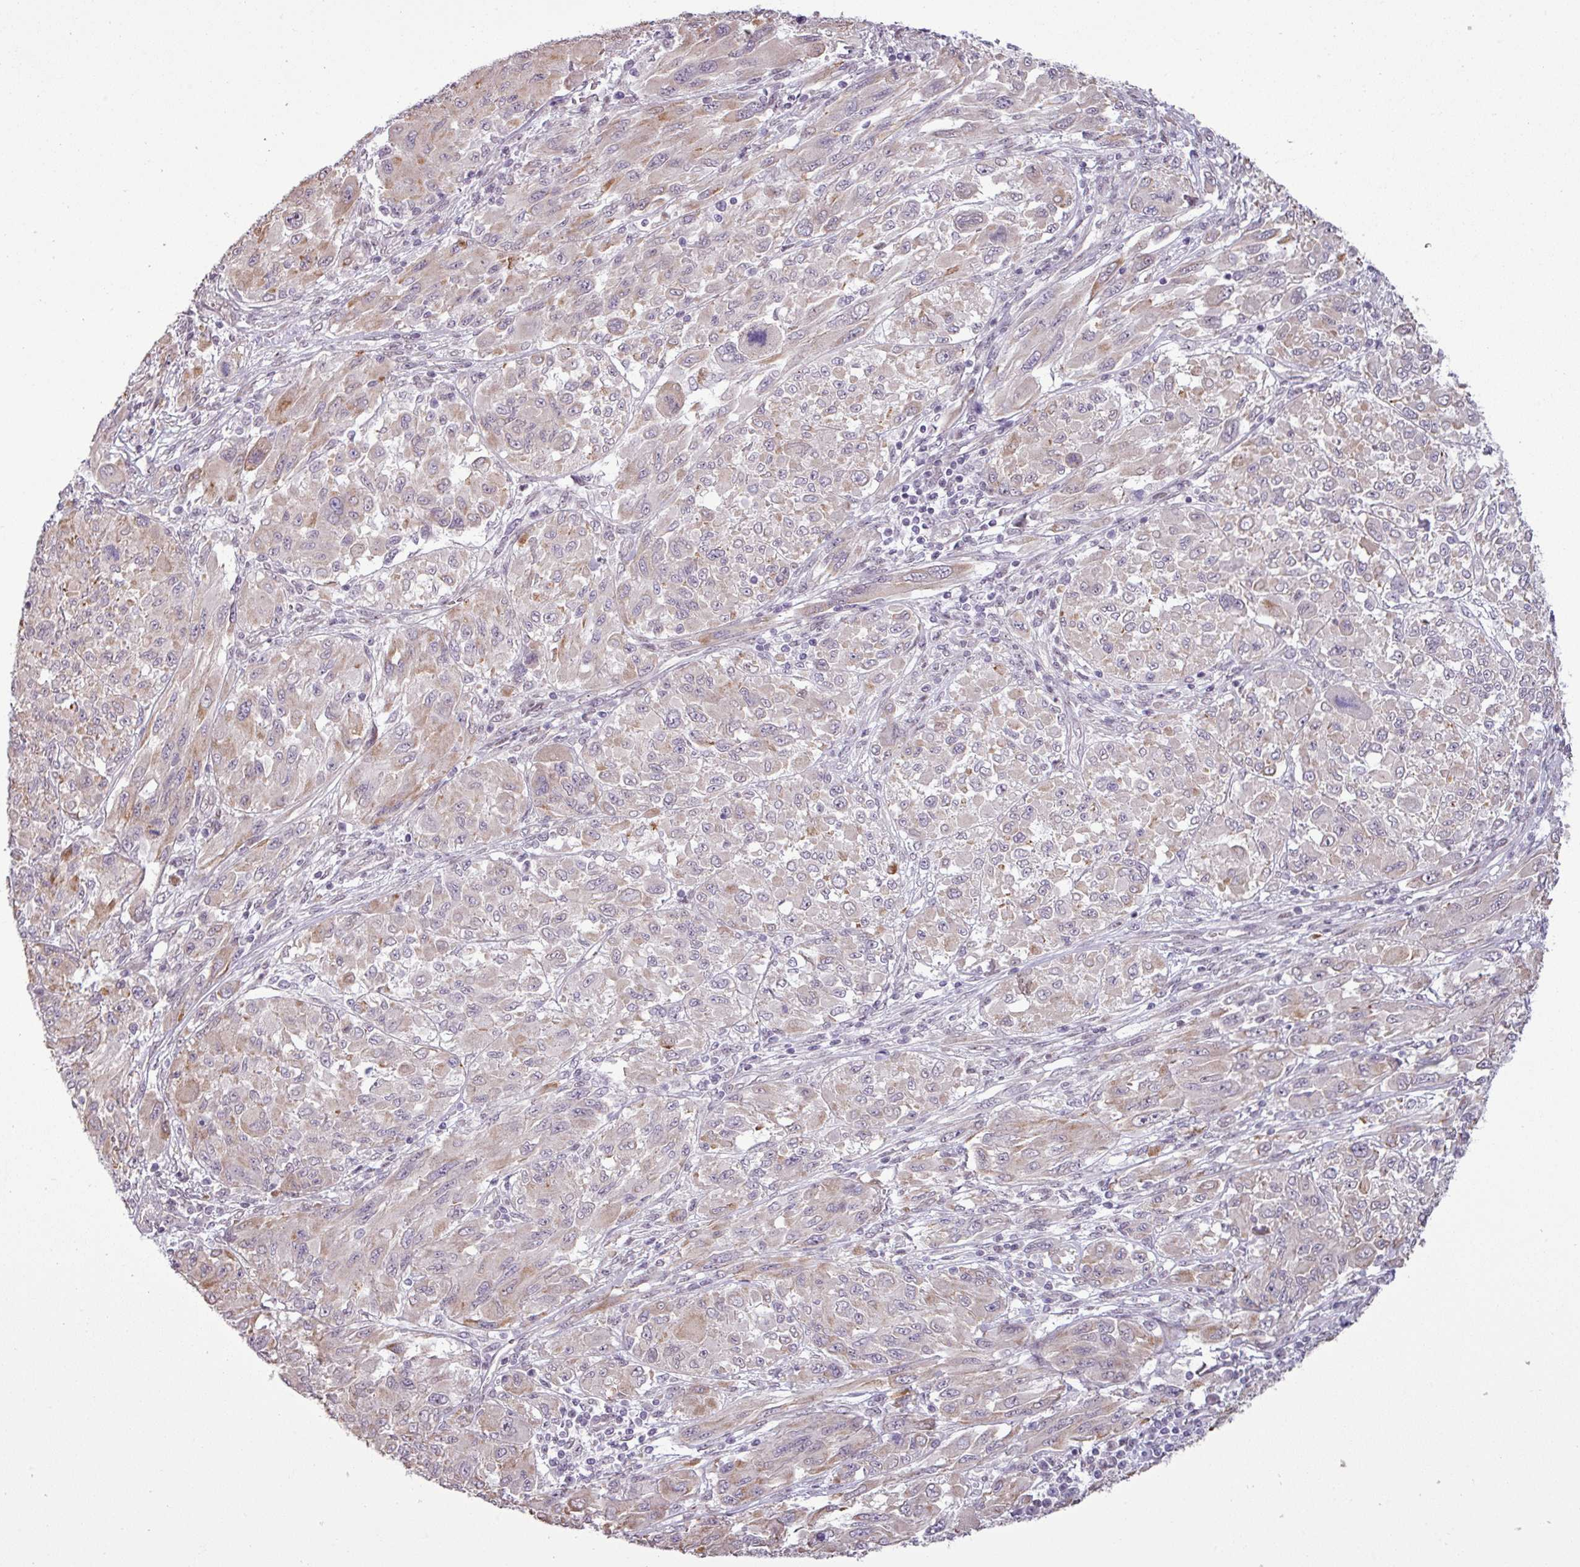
{"staining": {"intensity": "weak", "quantity": "<25%", "location": "cytoplasmic/membranous"}, "tissue": "melanoma", "cell_type": "Tumor cells", "image_type": "cancer", "snomed": [{"axis": "morphology", "description": "Malignant melanoma, NOS"}, {"axis": "topography", "description": "Skin"}], "caption": "Immunohistochemistry of human melanoma shows no staining in tumor cells.", "gene": "GPT2", "patient": {"sex": "female", "age": 91}}